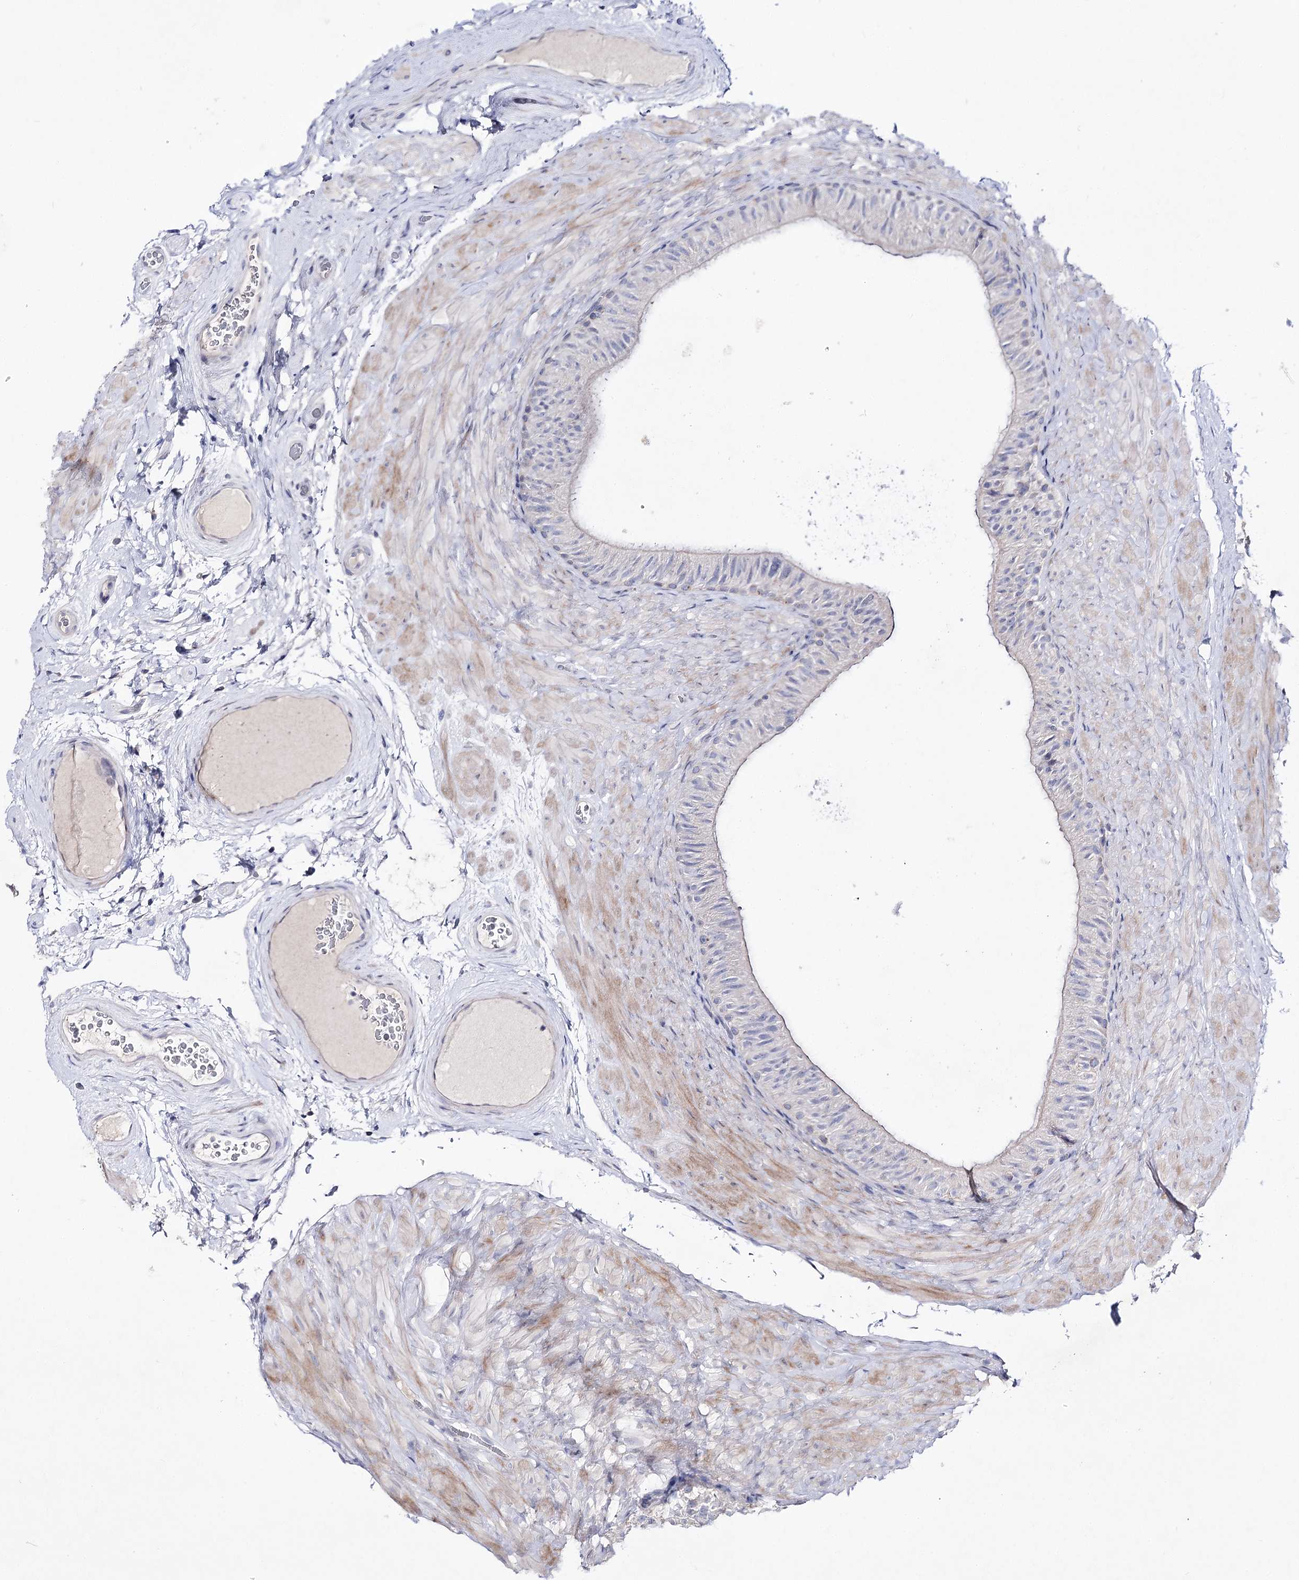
{"staining": {"intensity": "negative", "quantity": "none", "location": "none"}, "tissue": "epididymis", "cell_type": "Glandular cells", "image_type": "normal", "snomed": [{"axis": "morphology", "description": "Normal tissue, NOS"}, {"axis": "topography", "description": "Epididymis"}], "caption": "Immunohistochemical staining of unremarkable human epididymis reveals no significant positivity in glandular cells.", "gene": "LRRC14B", "patient": {"sex": "male", "age": 49}}